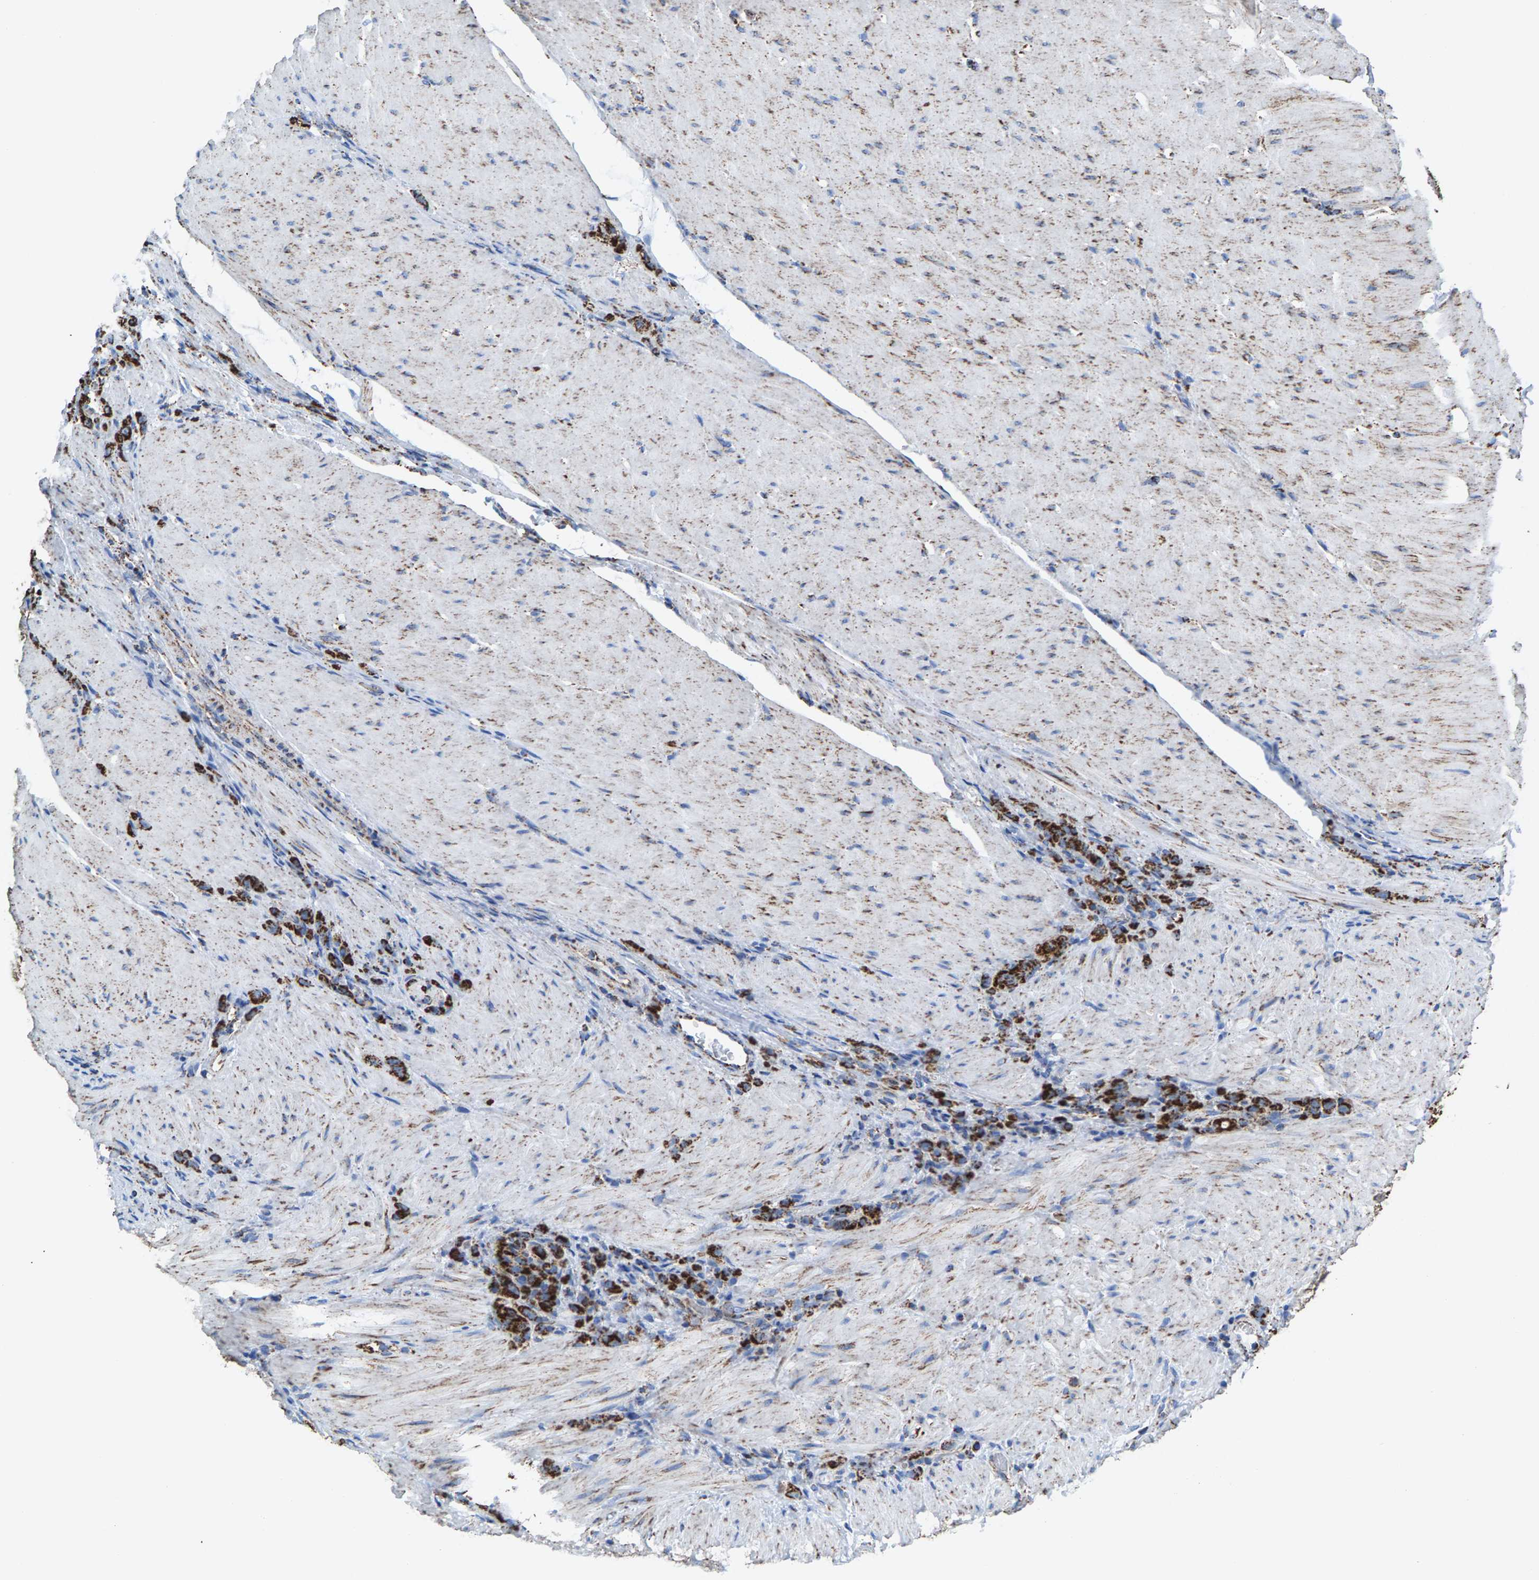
{"staining": {"intensity": "strong", "quantity": ">75%", "location": "cytoplasmic/membranous"}, "tissue": "stomach cancer", "cell_type": "Tumor cells", "image_type": "cancer", "snomed": [{"axis": "morphology", "description": "Normal tissue, NOS"}, {"axis": "morphology", "description": "Adenocarcinoma, NOS"}, {"axis": "topography", "description": "Stomach"}], "caption": "An image showing strong cytoplasmic/membranous staining in approximately >75% of tumor cells in stomach cancer, as visualized by brown immunohistochemical staining.", "gene": "ECHS1", "patient": {"sex": "male", "age": 82}}